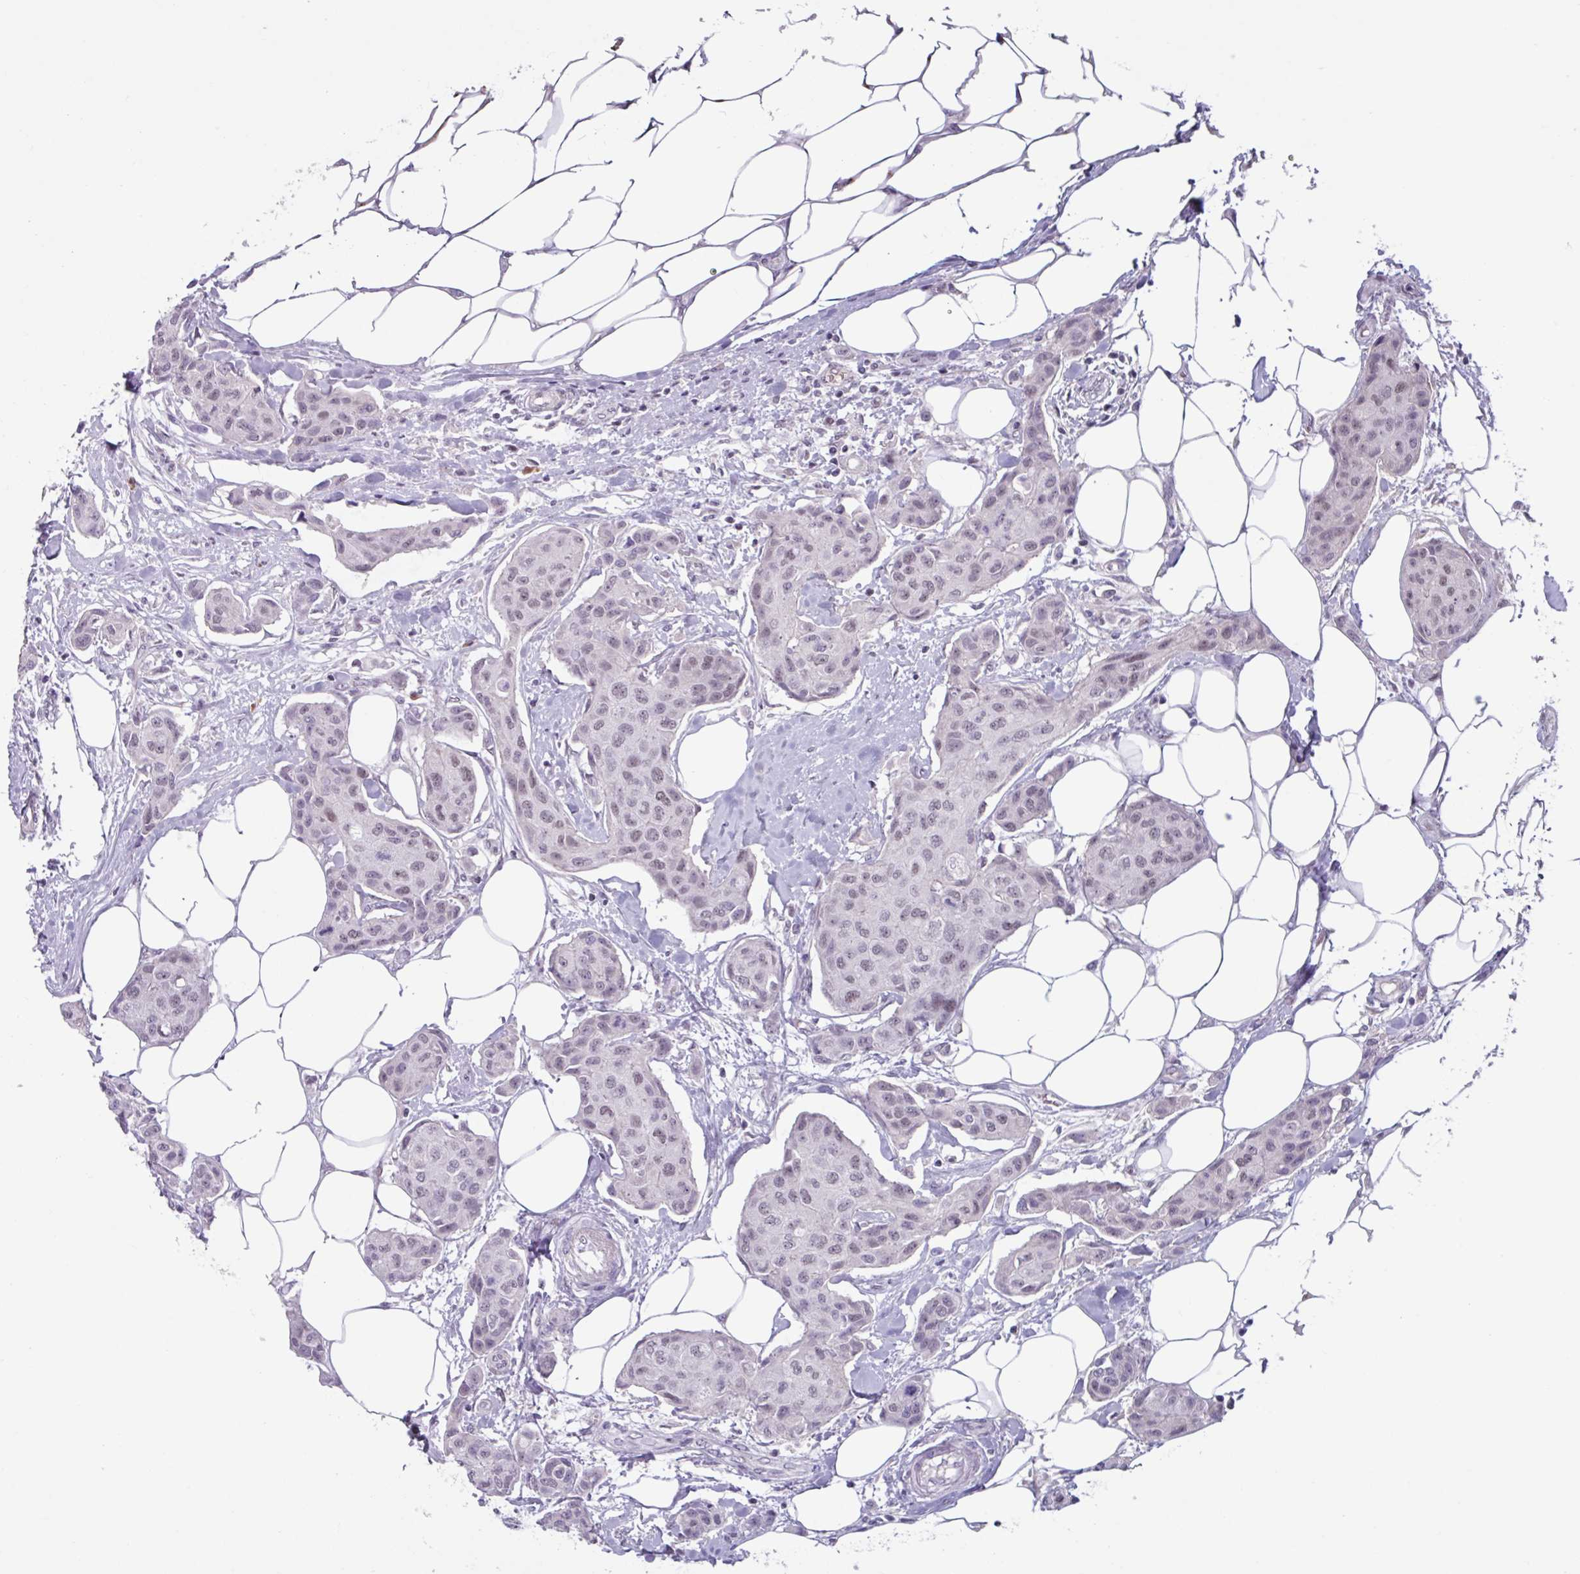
{"staining": {"intensity": "weak", "quantity": "<25%", "location": "nuclear"}, "tissue": "breast cancer", "cell_type": "Tumor cells", "image_type": "cancer", "snomed": [{"axis": "morphology", "description": "Duct carcinoma"}, {"axis": "topography", "description": "Breast"}, {"axis": "topography", "description": "Lymph node"}], "caption": "Breast invasive ductal carcinoma was stained to show a protein in brown. There is no significant expression in tumor cells.", "gene": "ZNF575", "patient": {"sex": "female", "age": 80}}